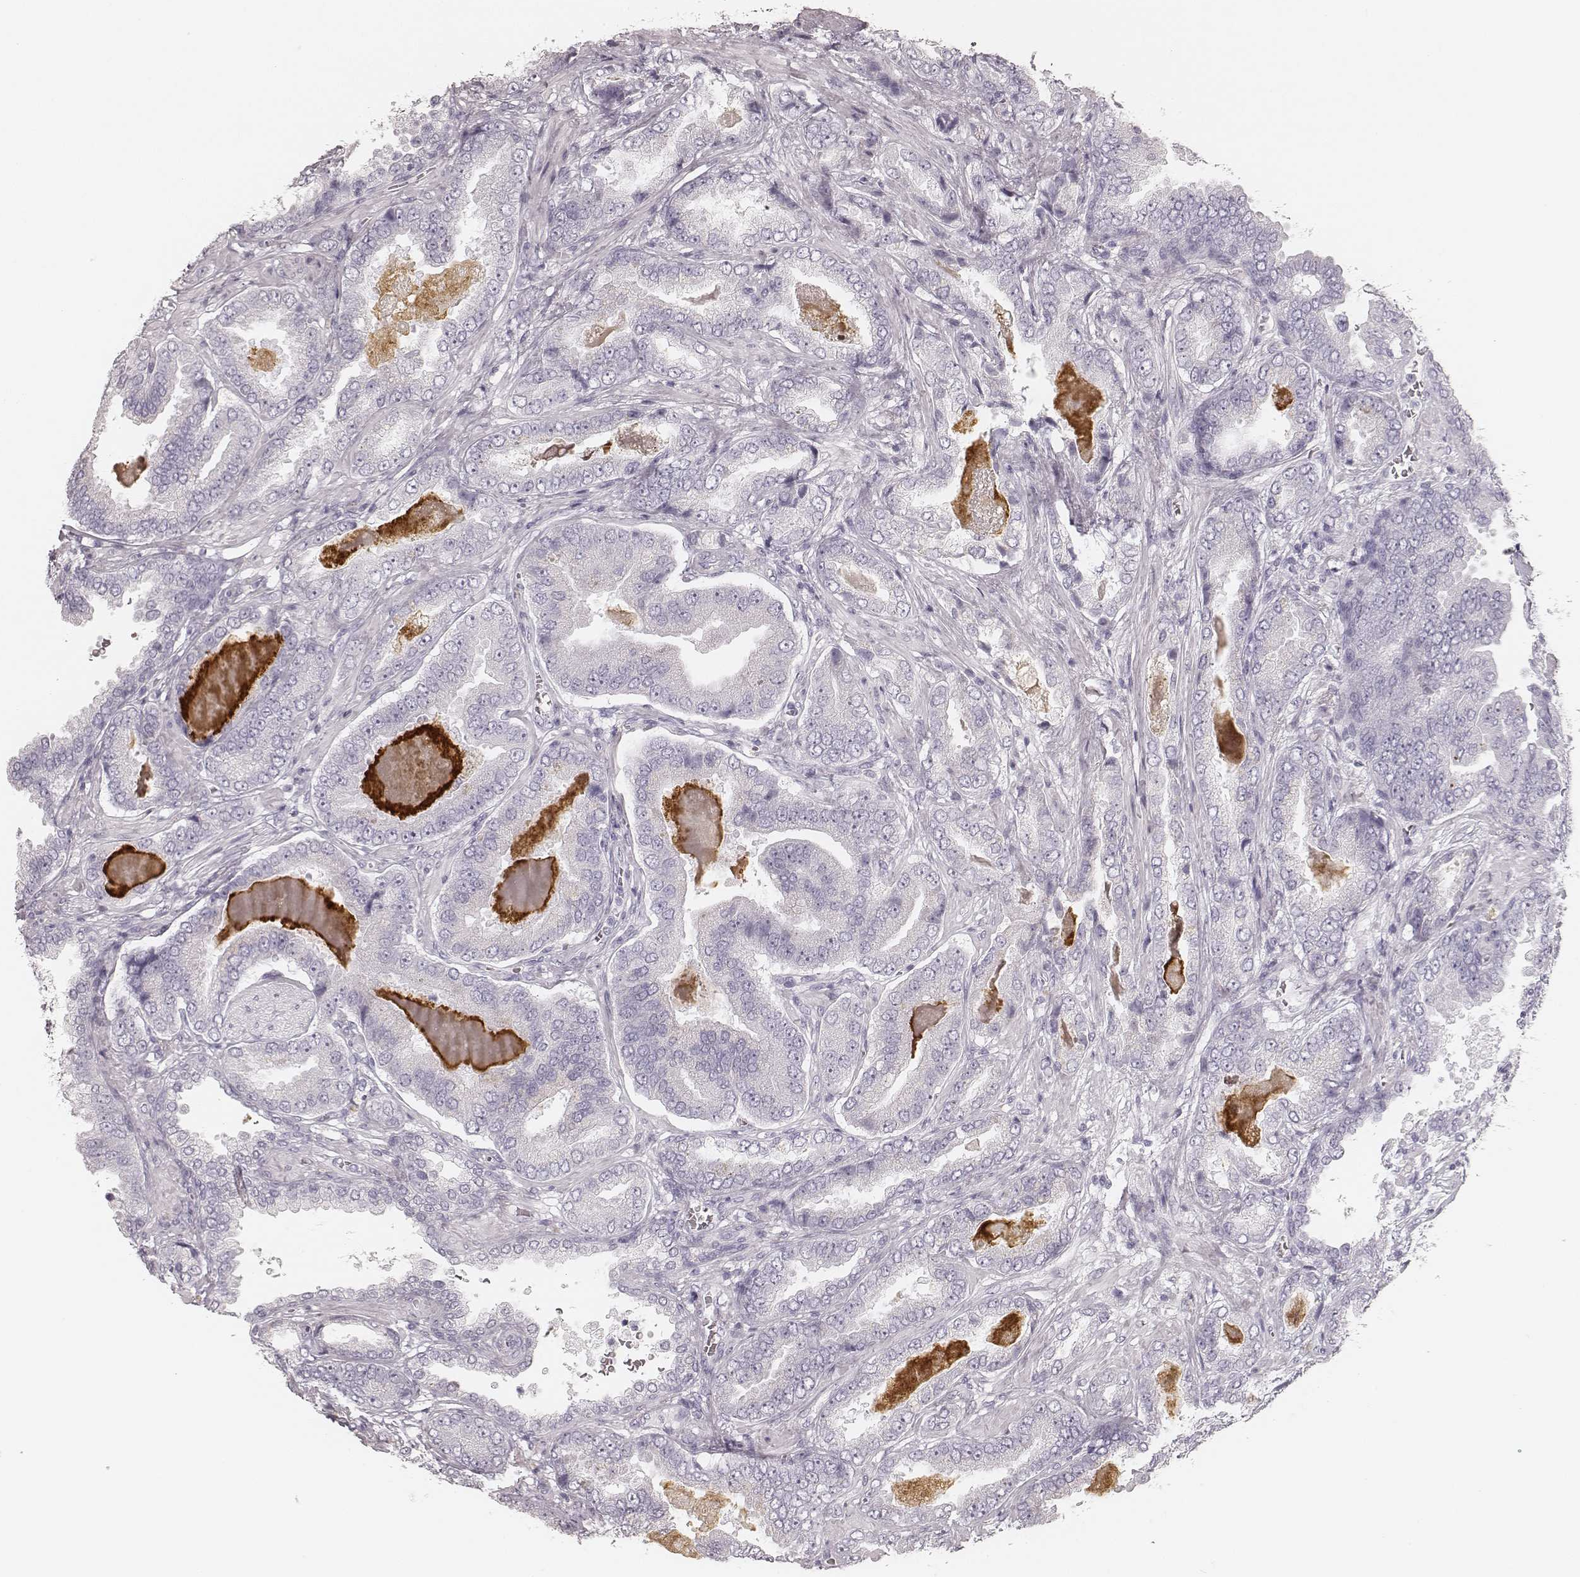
{"staining": {"intensity": "negative", "quantity": "none", "location": "none"}, "tissue": "prostate cancer", "cell_type": "Tumor cells", "image_type": "cancer", "snomed": [{"axis": "morphology", "description": "Adenocarcinoma, NOS"}, {"axis": "topography", "description": "Prostate"}], "caption": "The photomicrograph shows no staining of tumor cells in adenocarcinoma (prostate). (DAB (3,3'-diaminobenzidine) immunohistochemistry visualized using brightfield microscopy, high magnification).", "gene": "KRT82", "patient": {"sex": "male", "age": 64}}